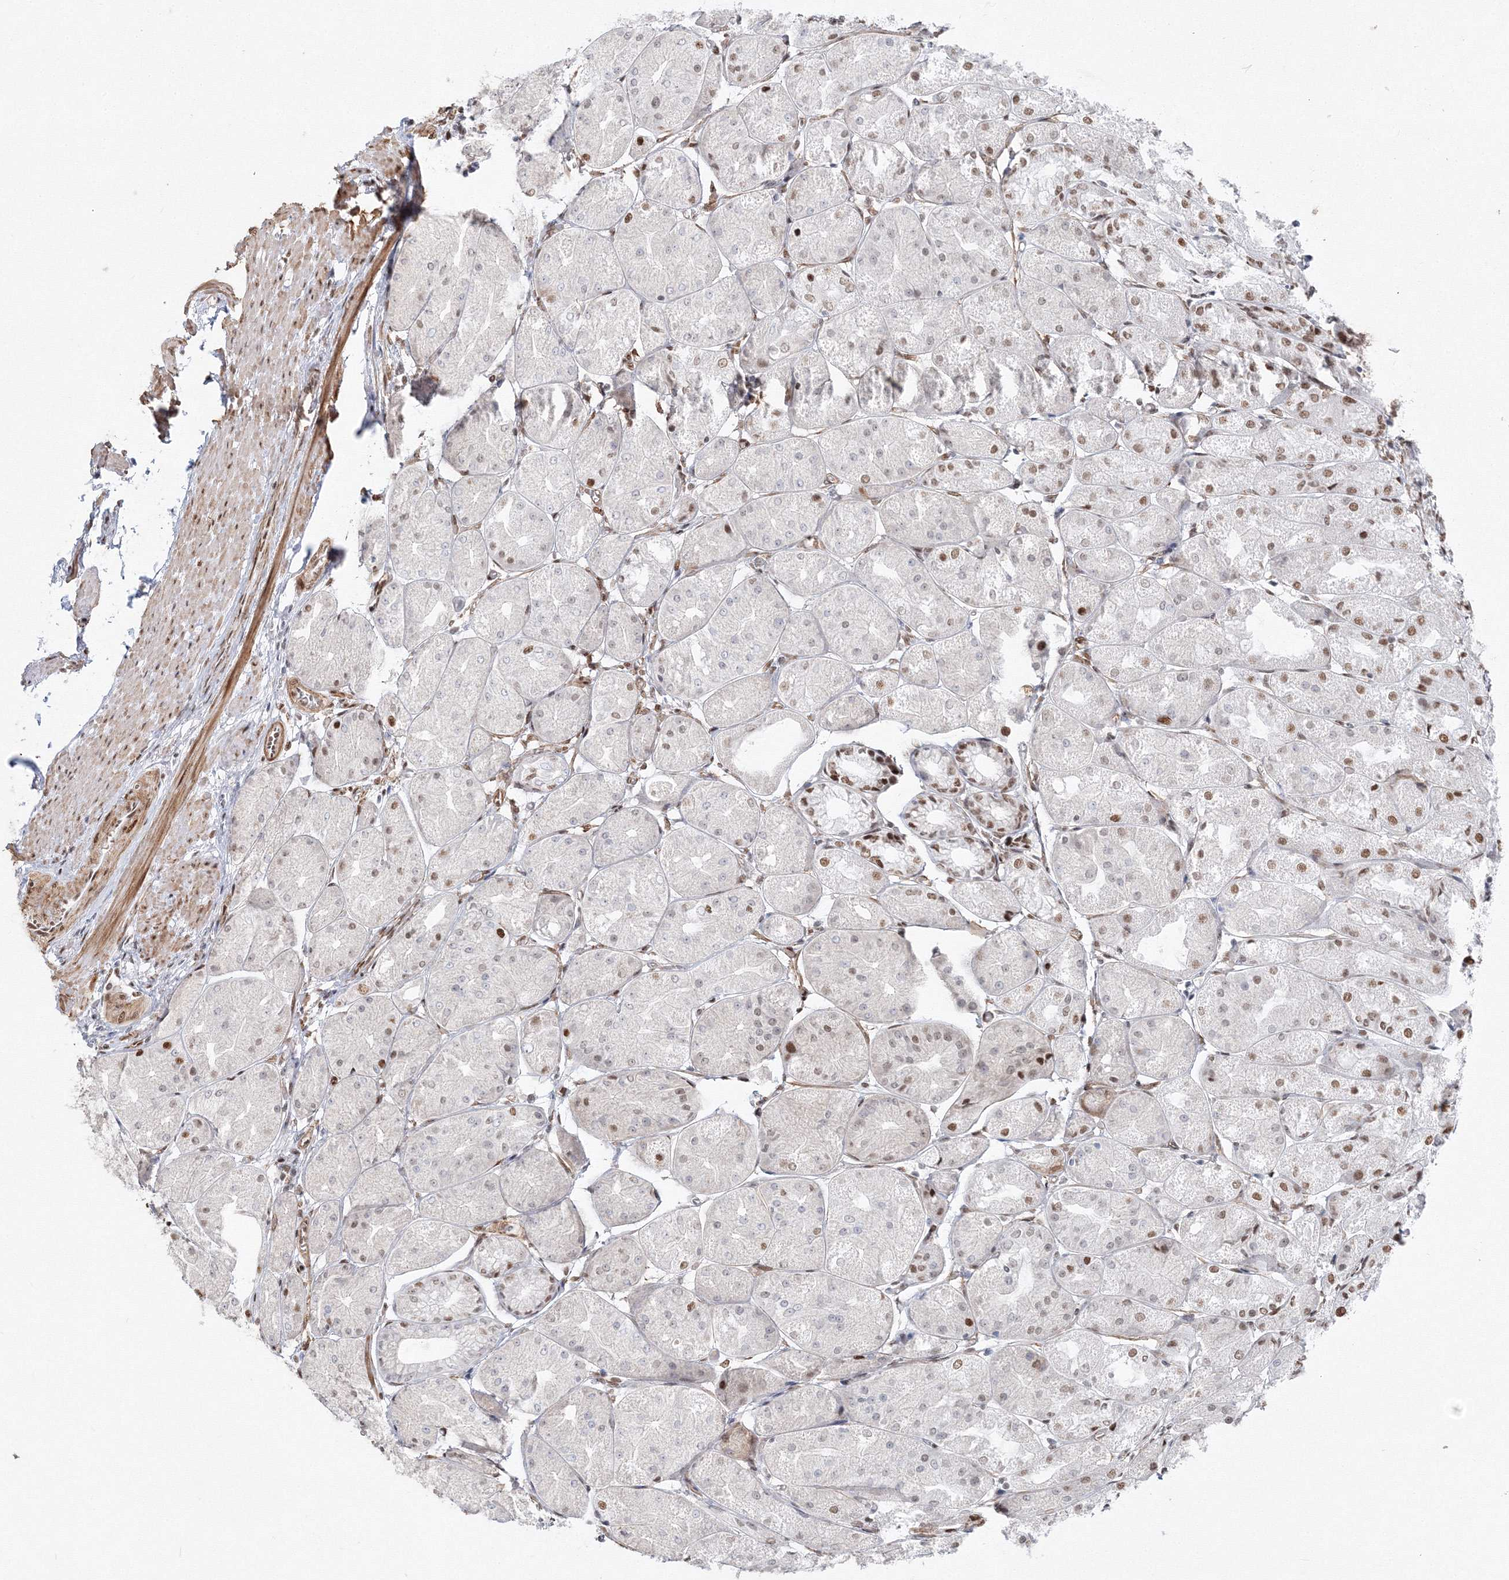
{"staining": {"intensity": "moderate", "quantity": "25%-75%", "location": "nuclear"}, "tissue": "stomach", "cell_type": "Glandular cells", "image_type": "normal", "snomed": [{"axis": "morphology", "description": "Normal tissue, NOS"}, {"axis": "topography", "description": "Stomach, upper"}], "caption": "An IHC image of unremarkable tissue is shown. Protein staining in brown labels moderate nuclear positivity in stomach within glandular cells.", "gene": "ZNF638", "patient": {"sex": "male", "age": 72}}